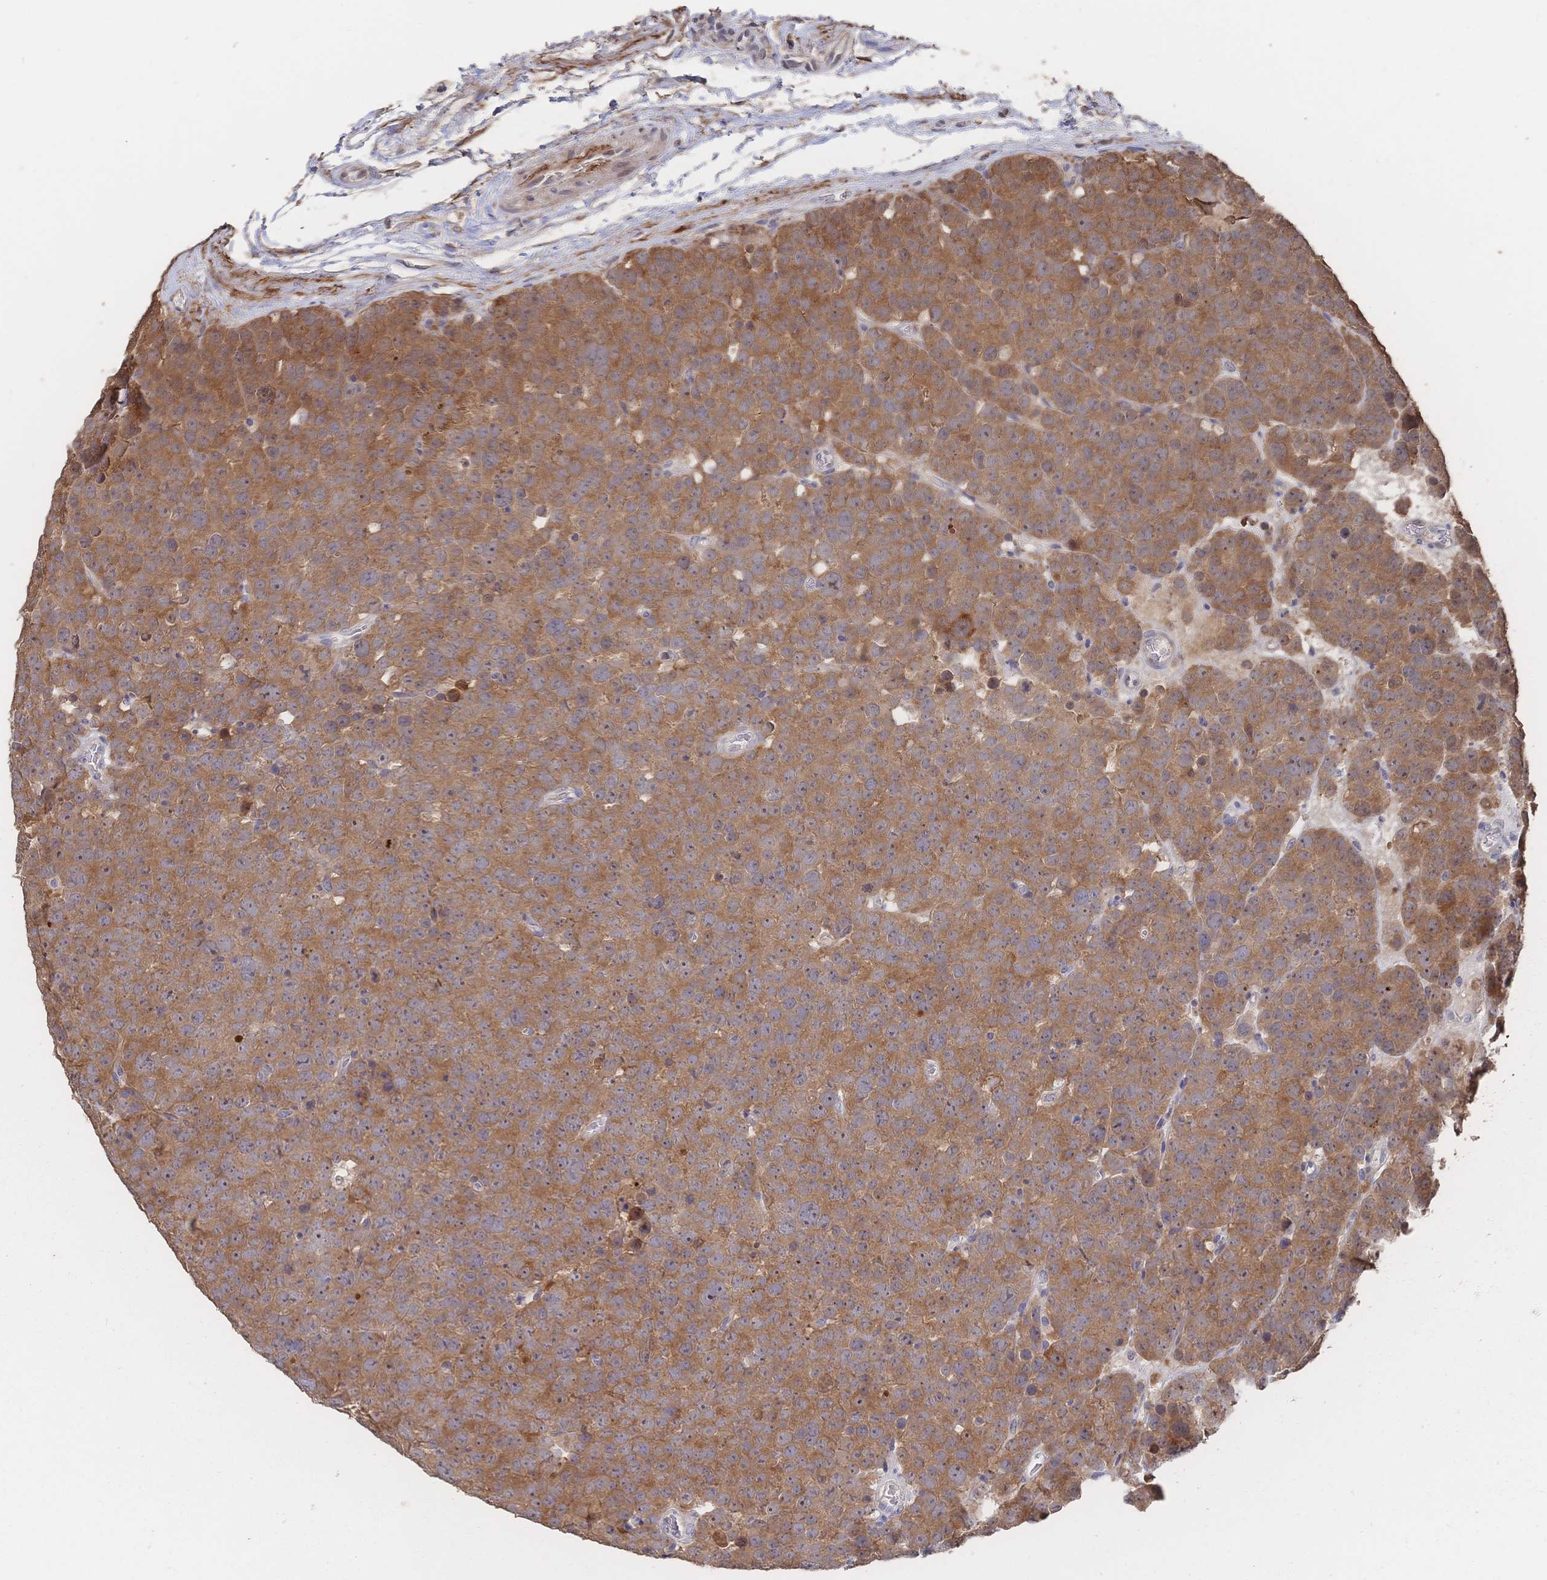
{"staining": {"intensity": "moderate", "quantity": ">75%", "location": "cytoplasmic/membranous,nuclear"}, "tissue": "testis cancer", "cell_type": "Tumor cells", "image_type": "cancer", "snomed": [{"axis": "morphology", "description": "Seminoma, NOS"}, {"axis": "topography", "description": "Testis"}], "caption": "Moderate cytoplasmic/membranous and nuclear expression for a protein is identified in about >75% of tumor cells of testis cancer using IHC.", "gene": "DNAJA4", "patient": {"sex": "male", "age": 71}}